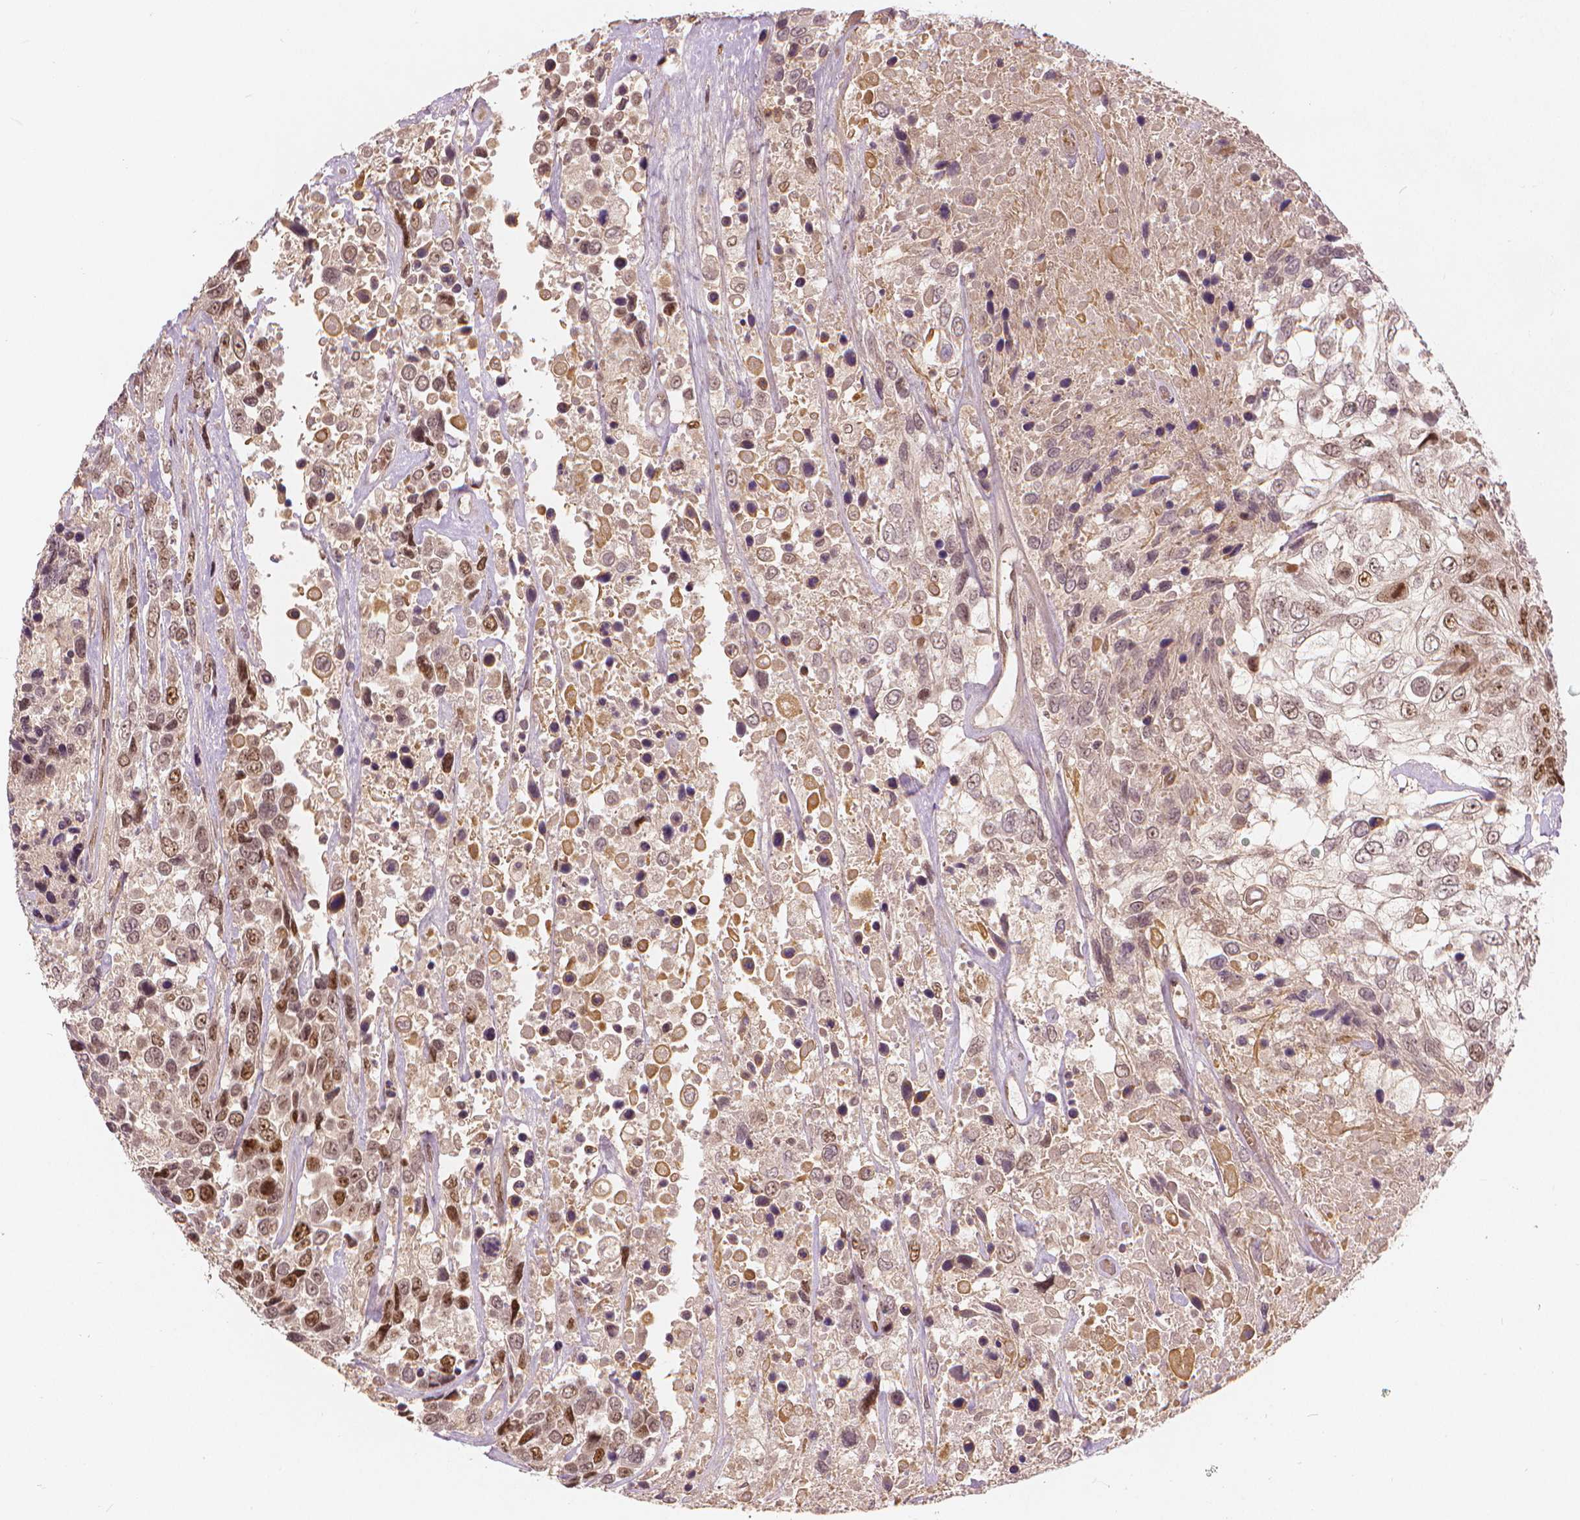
{"staining": {"intensity": "moderate", "quantity": ">75%", "location": "nuclear"}, "tissue": "urothelial cancer", "cell_type": "Tumor cells", "image_type": "cancer", "snomed": [{"axis": "morphology", "description": "Urothelial carcinoma, High grade"}, {"axis": "topography", "description": "Urinary bladder"}], "caption": "Urothelial carcinoma (high-grade) tissue displays moderate nuclear positivity in about >75% of tumor cells, visualized by immunohistochemistry.", "gene": "NSD2", "patient": {"sex": "female", "age": 70}}